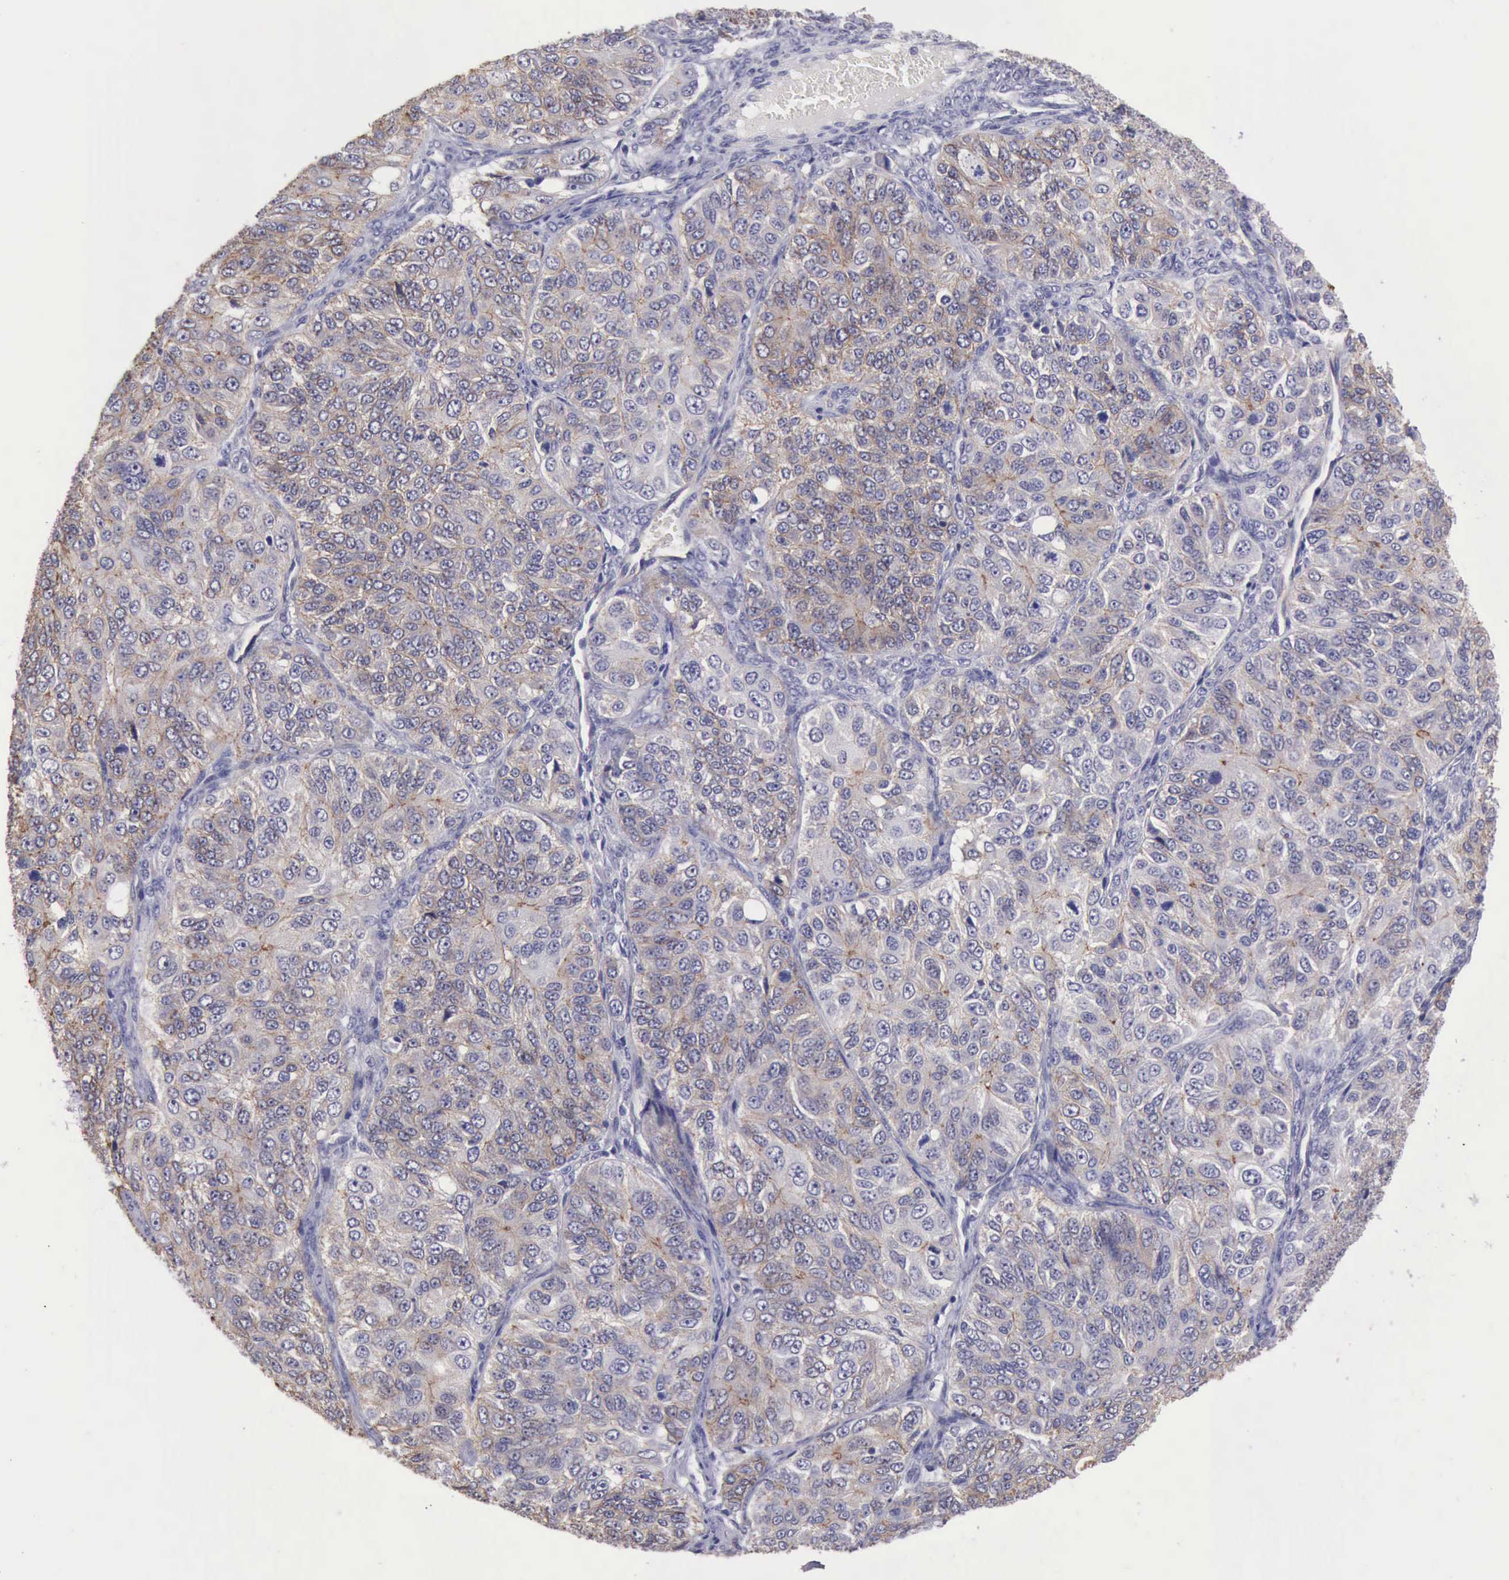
{"staining": {"intensity": "weak", "quantity": "25%-75%", "location": "cytoplasmic/membranous"}, "tissue": "ovarian cancer", "cell_type": "Tumor cells", "image_type": "cancer", "snomed": [{"axis": "morphology", "description": "Carcinoma, endometroid"}, {"axis": "topography", "description": "Ovary"}], "caption": "Approximately 25%-75% of tumor cells in ovarian endometroid carcinoma exhibit weak cytoplasmic/membranous protein staining as visualized by brown immunohistochemical staining.", "gene": "KCND1", "patient": {"sex": "female", "age": 51}}